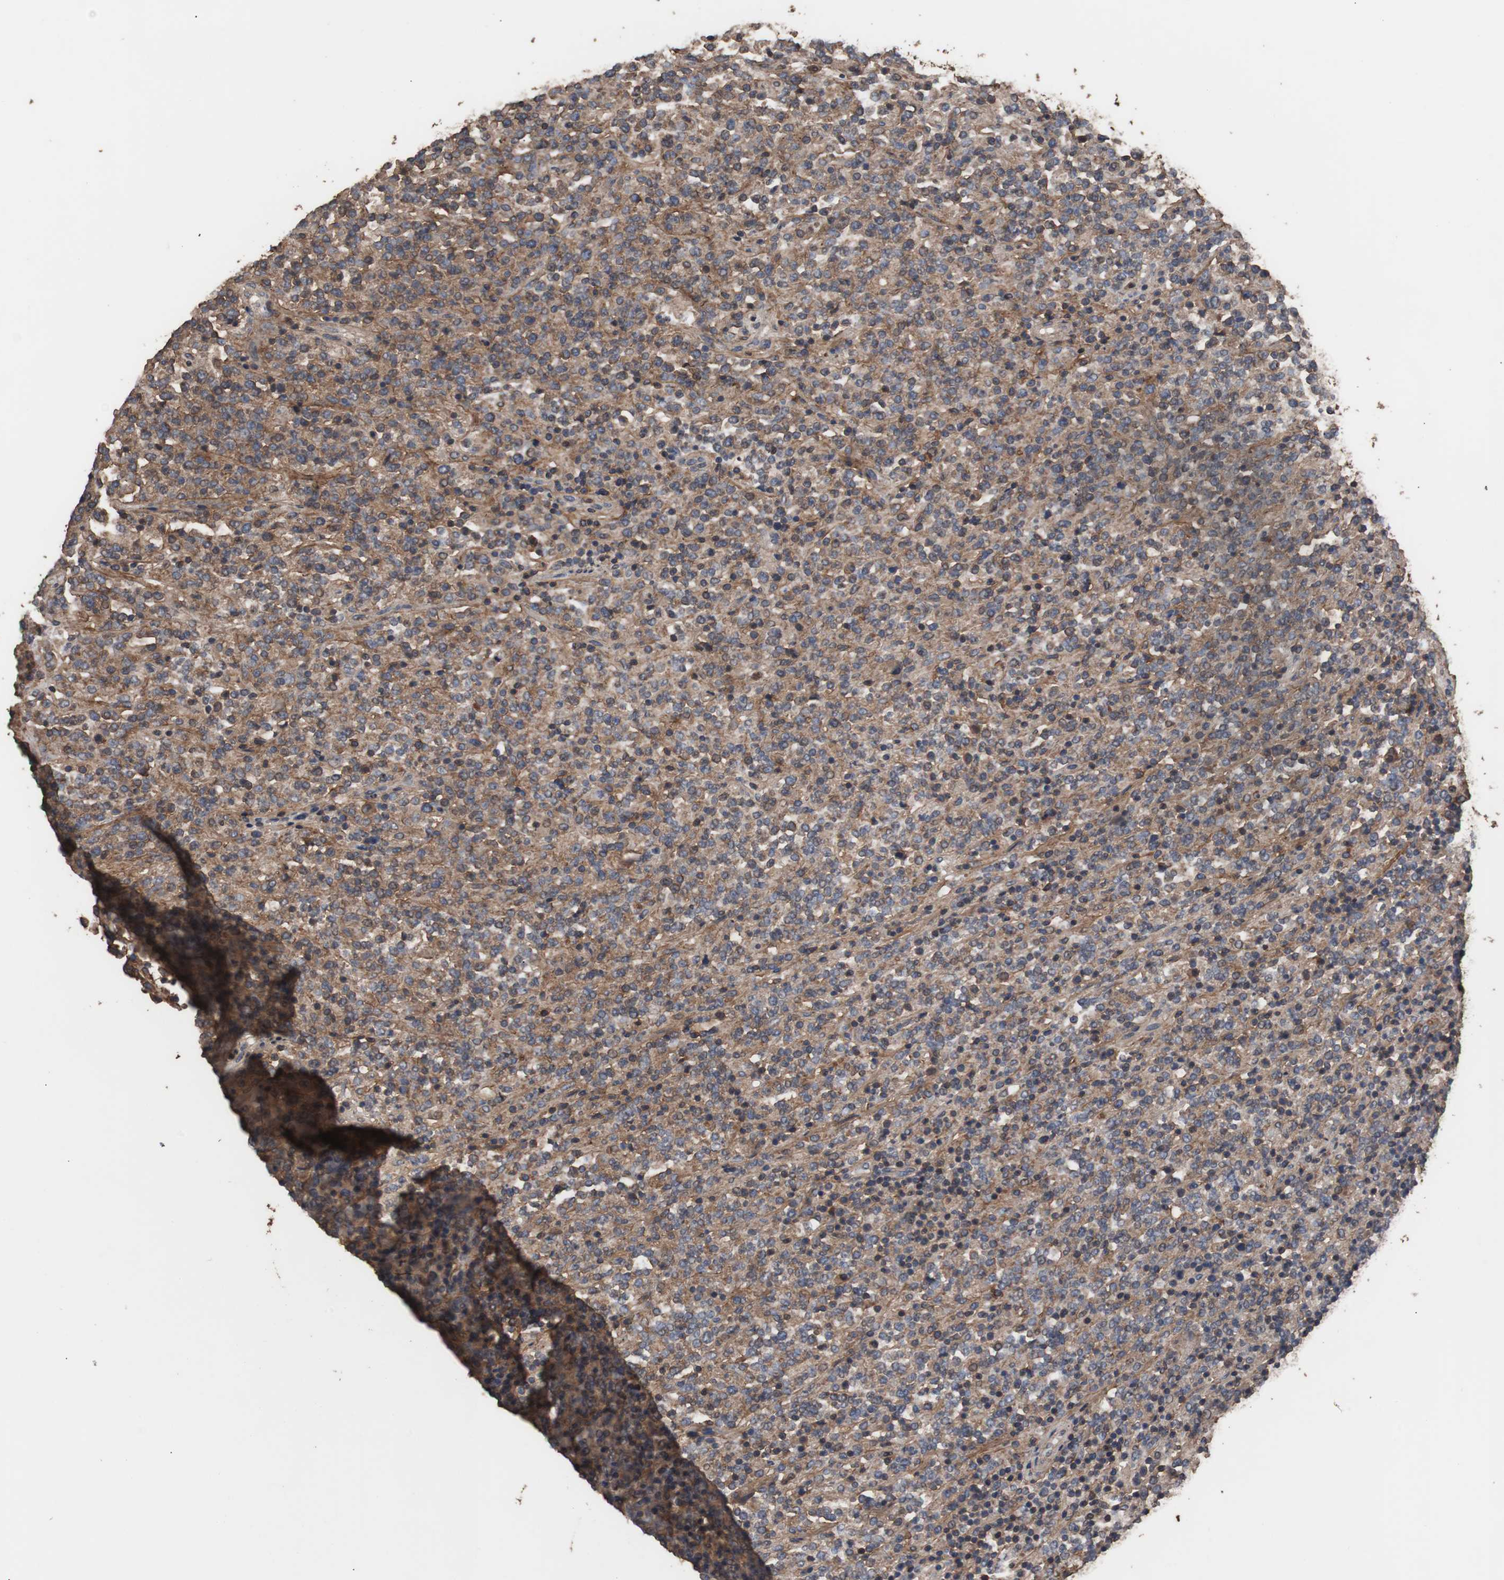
{"staining": {"intensity": "moderate", "quantity": "25%-75%", "location": "cytoplasmic/membranous"}, "tissue": "lymphoma", "cell_type": "Tumor cells", "image_type": "cancer", "snomed": [{"axis": "morphology", "description": "Malignant lymphoma, non-Hodgkin's type, High grade"}, {"axis": "topography", "description": "Soft tissue"}], "caption": "Moderate cytoplasmic/membranous protein positivity is appreciated in approximately 25%-75% of tumor cells in lymphoma. The protein is shown in brown color, while the nuclei are stained blue.", "gene": "COL6A2", "patient": {"sex": "male", "age": 18}}